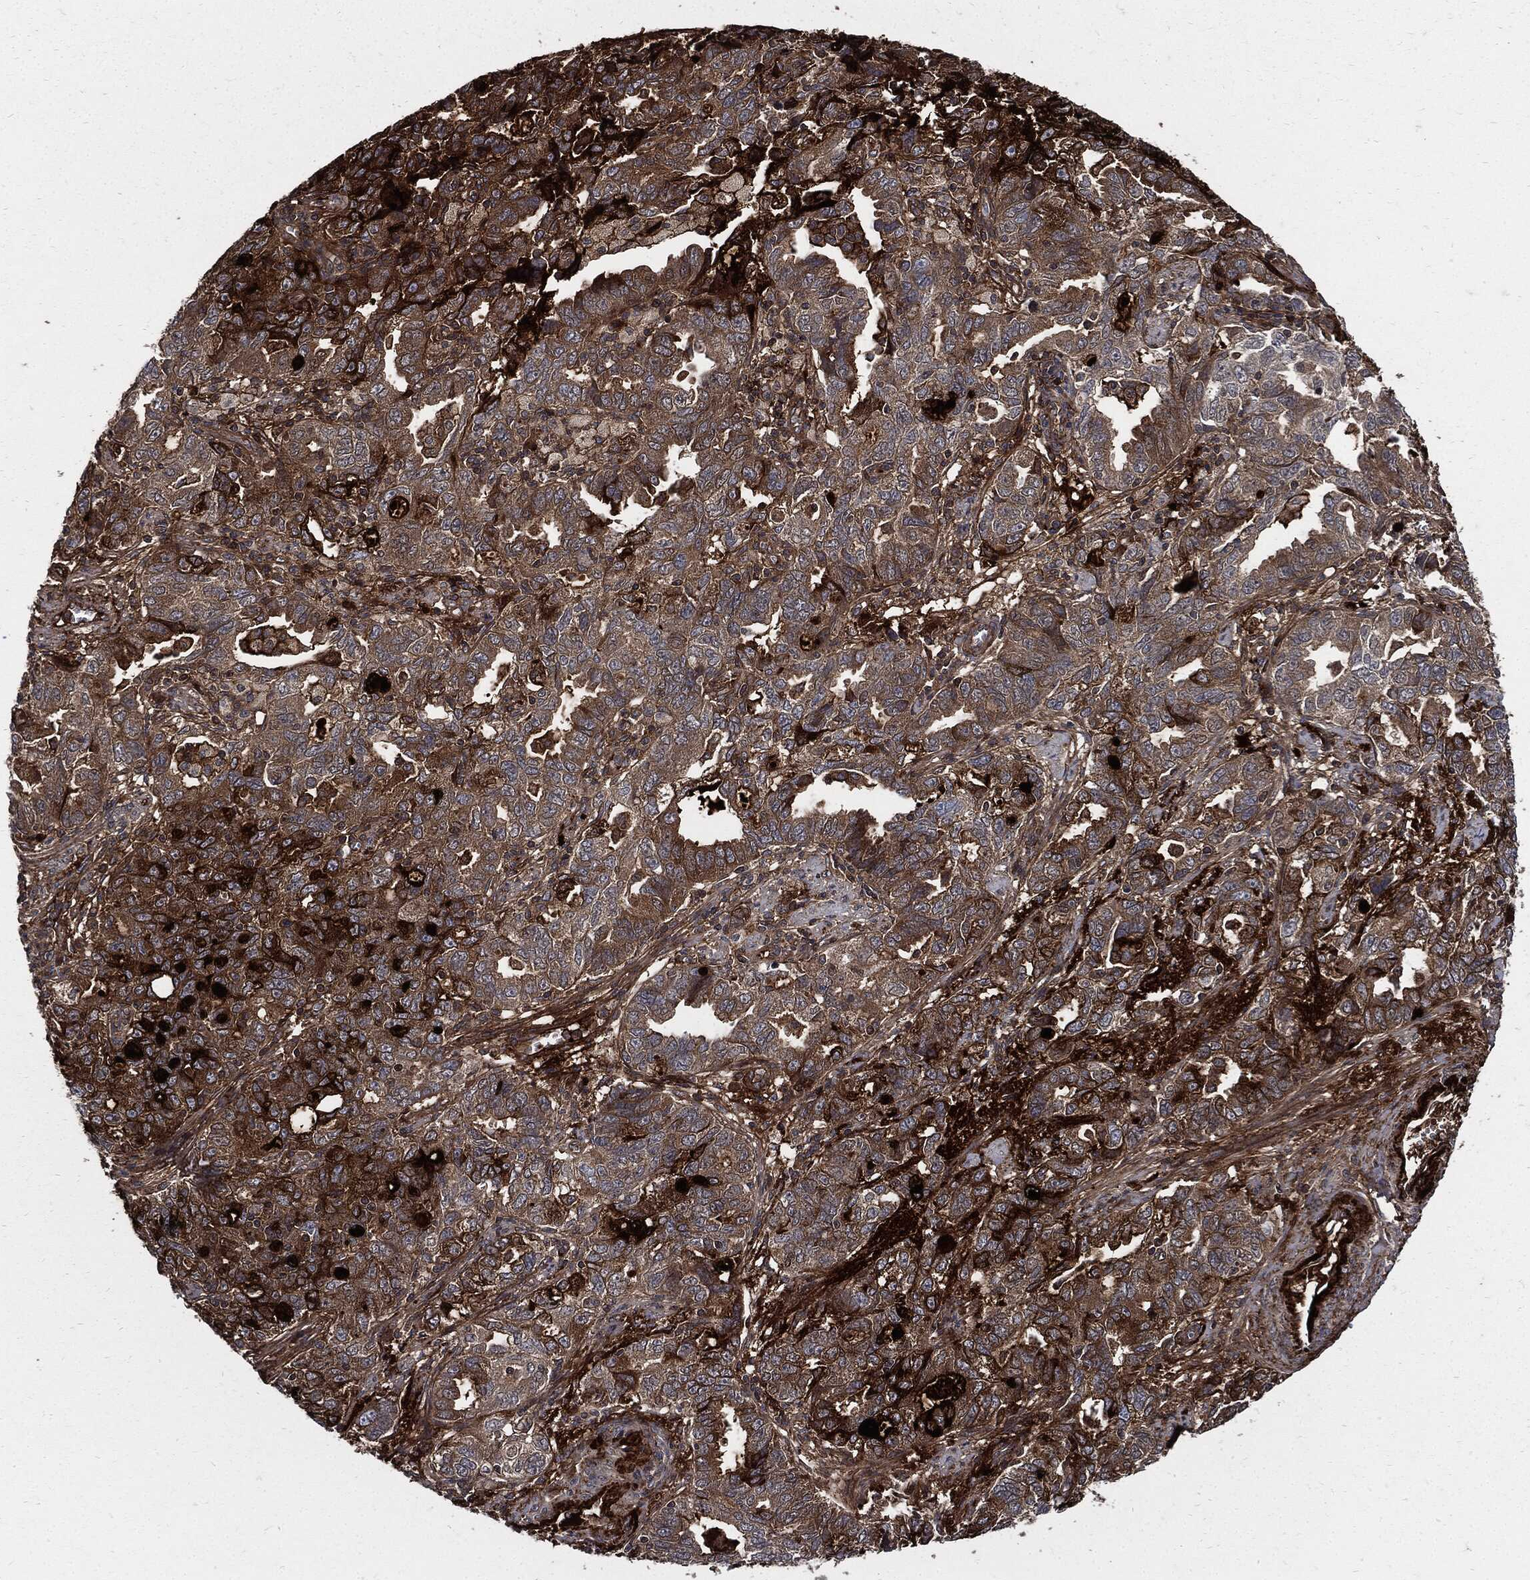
{"staining": {"intensity": "strong", "quantity": "25%-75%", "location": "cytoplasmic/membranous"}, "tissue": "ovarian cancer", "cell_type": "Tumor cells", "image_type": "cancer", "snomed": [{"axis": "morphology", "description": "Cystadenocarcinoma, serous, NOS"}, {"axis": "topography", "description": "Ovary"}], "caption": "Protein expression analysis of human ovarian cancer (serous cystadenocarcinoma) reveals strong cytoplasmic/membranous staining in about 25%-75% of tumor cells. Immunohistochemistry (ihc) stains the protein of interest in brown and the nuclei are stained blue.", "gene": "CLU", "patient": {"sex": "female", "age": 51}}